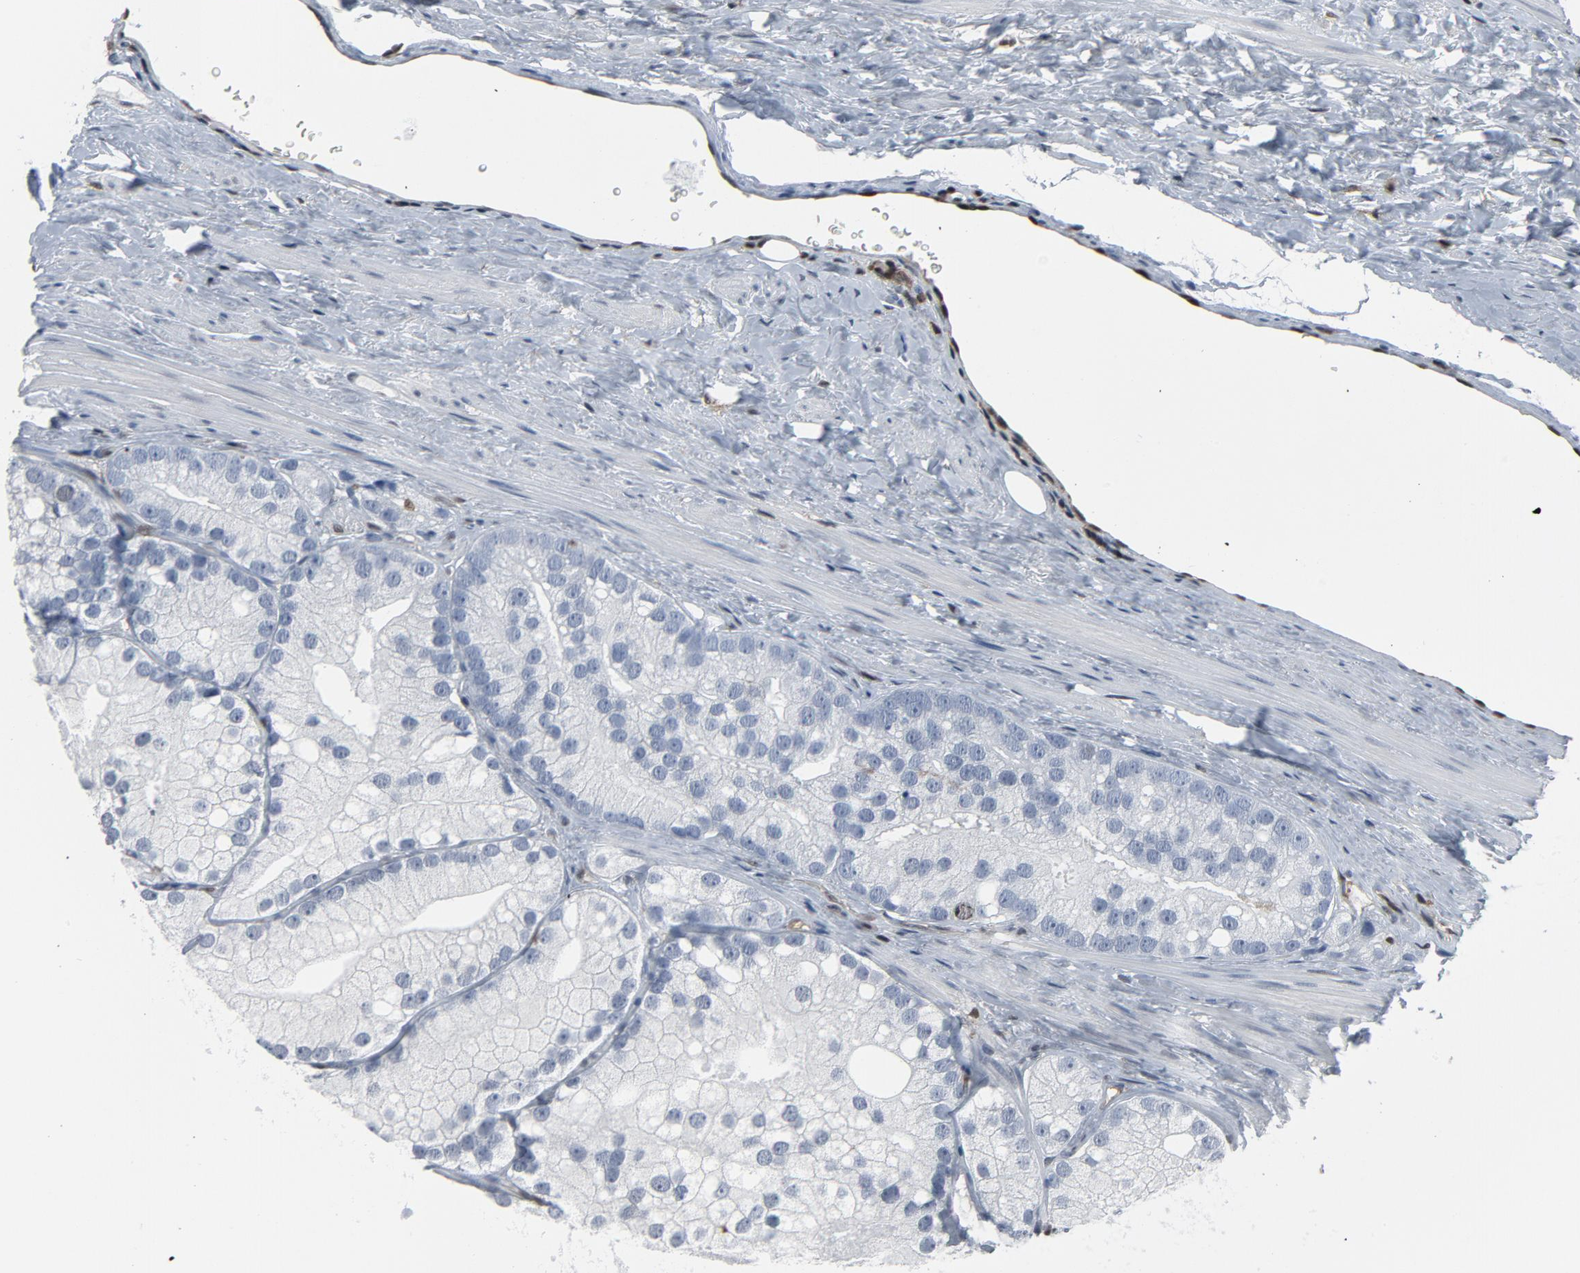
{"staining": {"intensity": "negative", "quantity": "none", "location": "none"}, "tissue": "prostate cancer", "cell_type": "Tumor cells", "image_type": "cancer", "snomed": [{"axis": "morphology", "description": "Adenocarcinoma, Low grade"}, {"axis": "topography", "description": "Prostate"}], "caption": "Photomicrograph shows no protein expression in tumor cells of adenocarcinoma (low-grade) (prostate) tissue.", "gene": "STAT5A", "patient": {"sex": "male", "age": 69}}